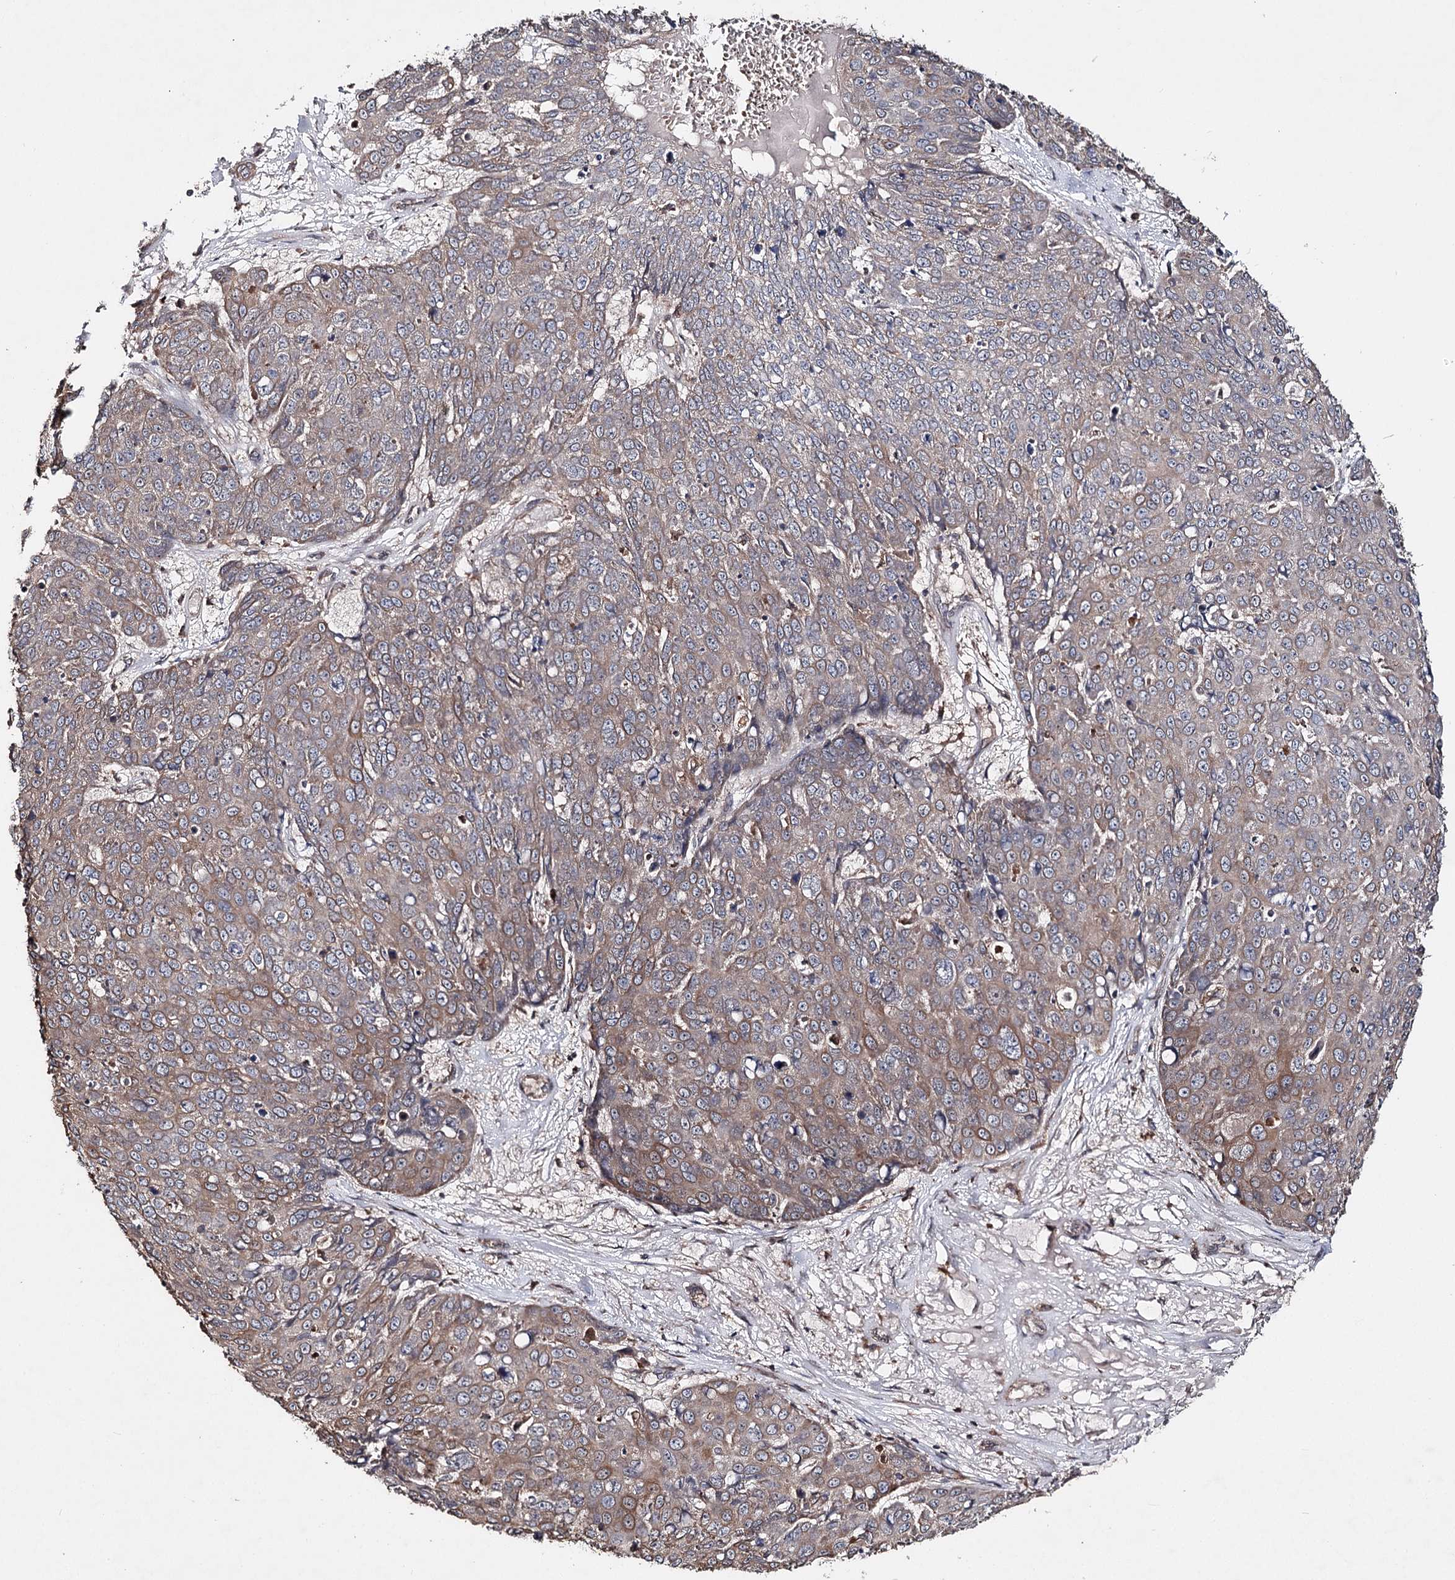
{"staining": {"intensity": "weak", "quantity": "25%-75%", "location": "cytoplasmic/membranous"}, "tissue": "skin cancer", "cell_type": "Tumor cells", "image_type": "cancer", "snomed": [{"axis": "morphology", "description": "Squamous cell carcinoma, NOS"}, {"axis": "topography", "description": "Skin"}], "caption": "Skin cancer was stained to show a protein in brown. There is low levels of weak cytoplasmic/membranous expression in approximately 25%-75% of tumor cells.", "gene": "MINDY3", "patient": {"sex": "male", "age": 71}}